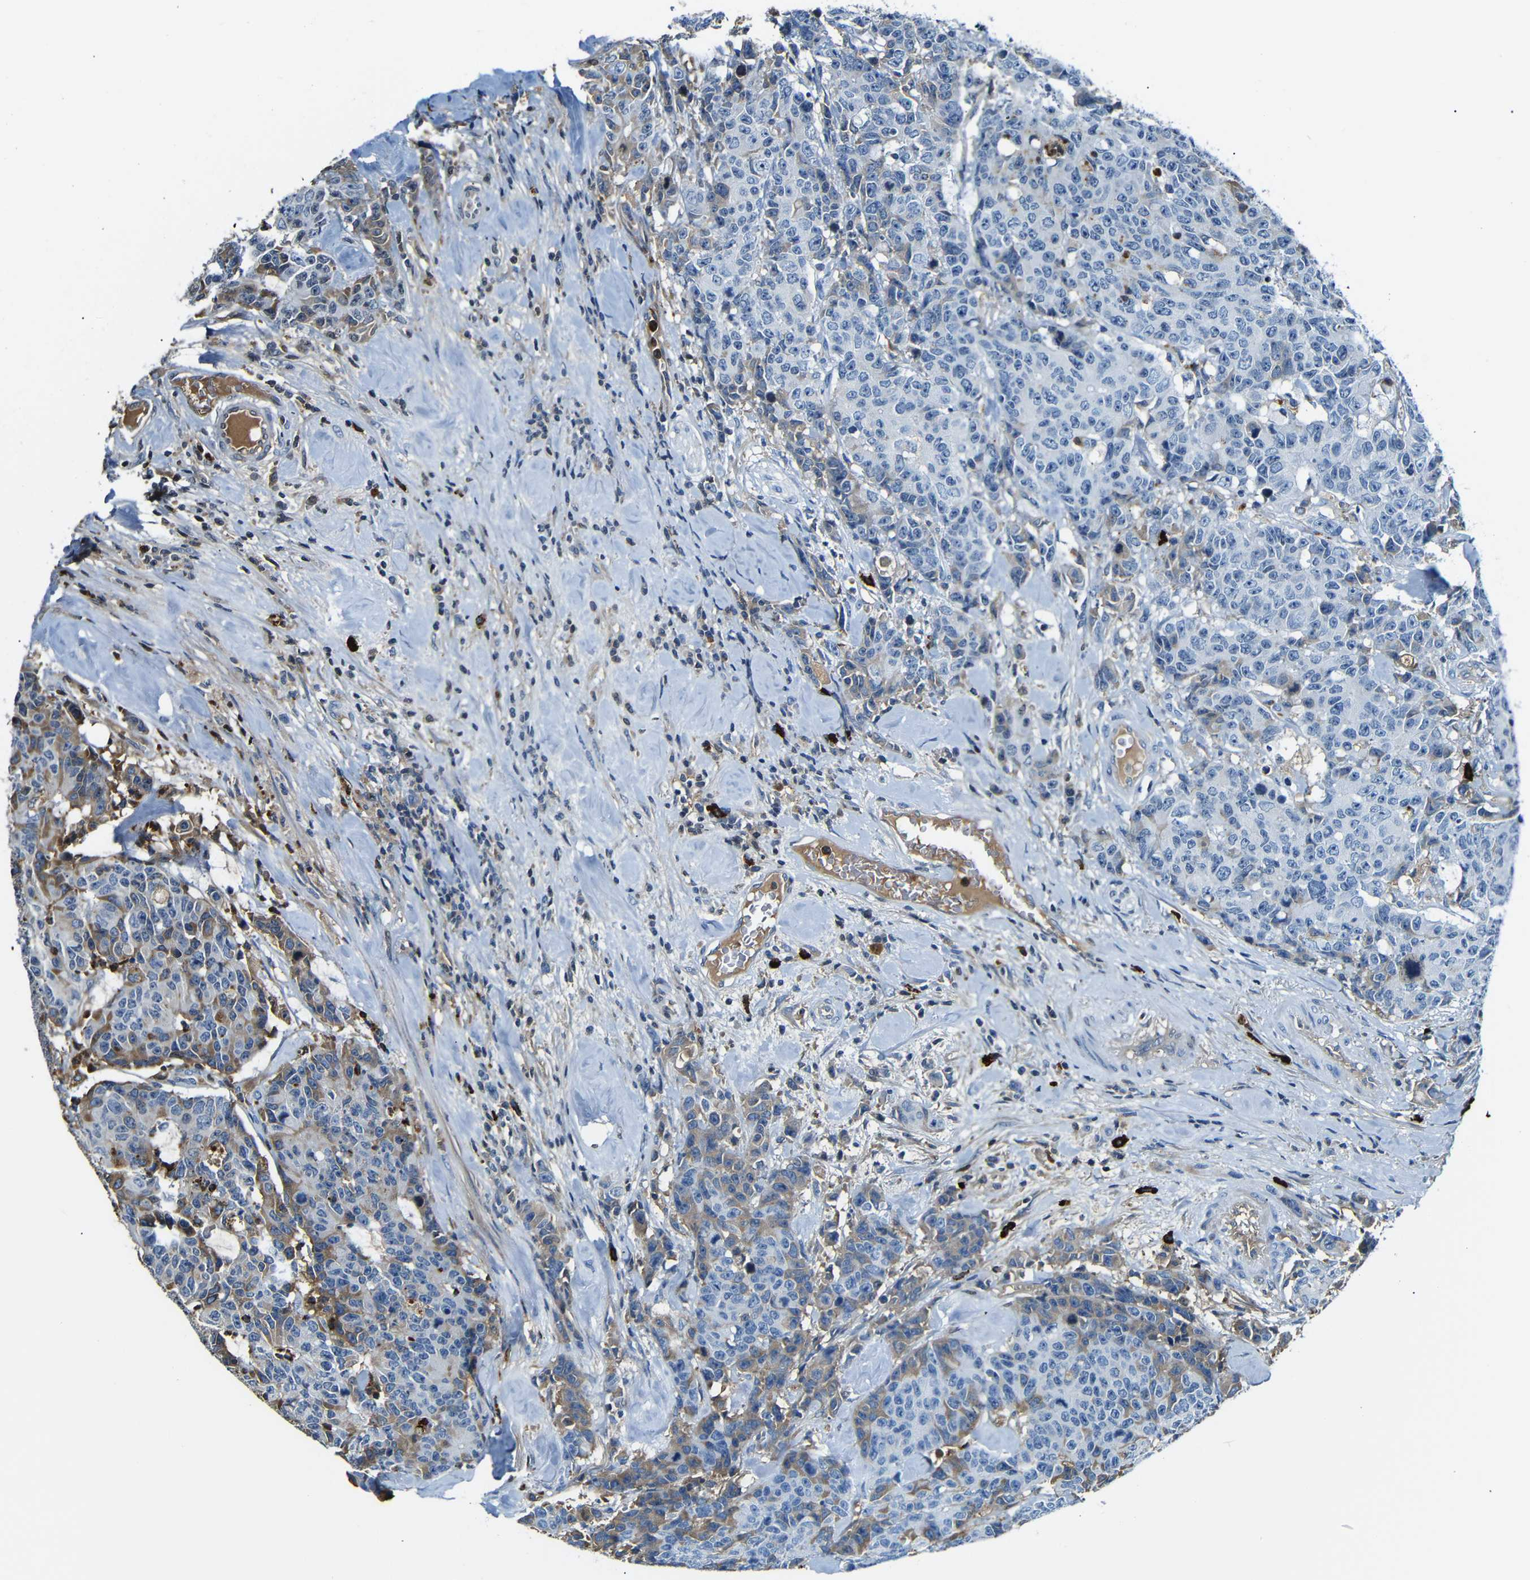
{"staining": {"intensity": "moderate", "quantity": "<25%", "location": "cytoplasmic/membranous"}, "tissue": "colorectal cancer", "cell_type": "Tumor cells", "image_type": "cancer", "snomed": [{"axis": "morphology", "description": "Adenocarcinoma, NOS"}, {"axis": "topography", "description": "Colon"}], "caption": "IHC histopathology image of colorectal cancer (adenocarcinoma) stained for a protein (brown), which shows low levels of moderate cytoplasmic/membranous positivity in approximately <25% of tumor cells.", "gene": "SERPINA1", "patient": {"sex": "female", "age": 86}}